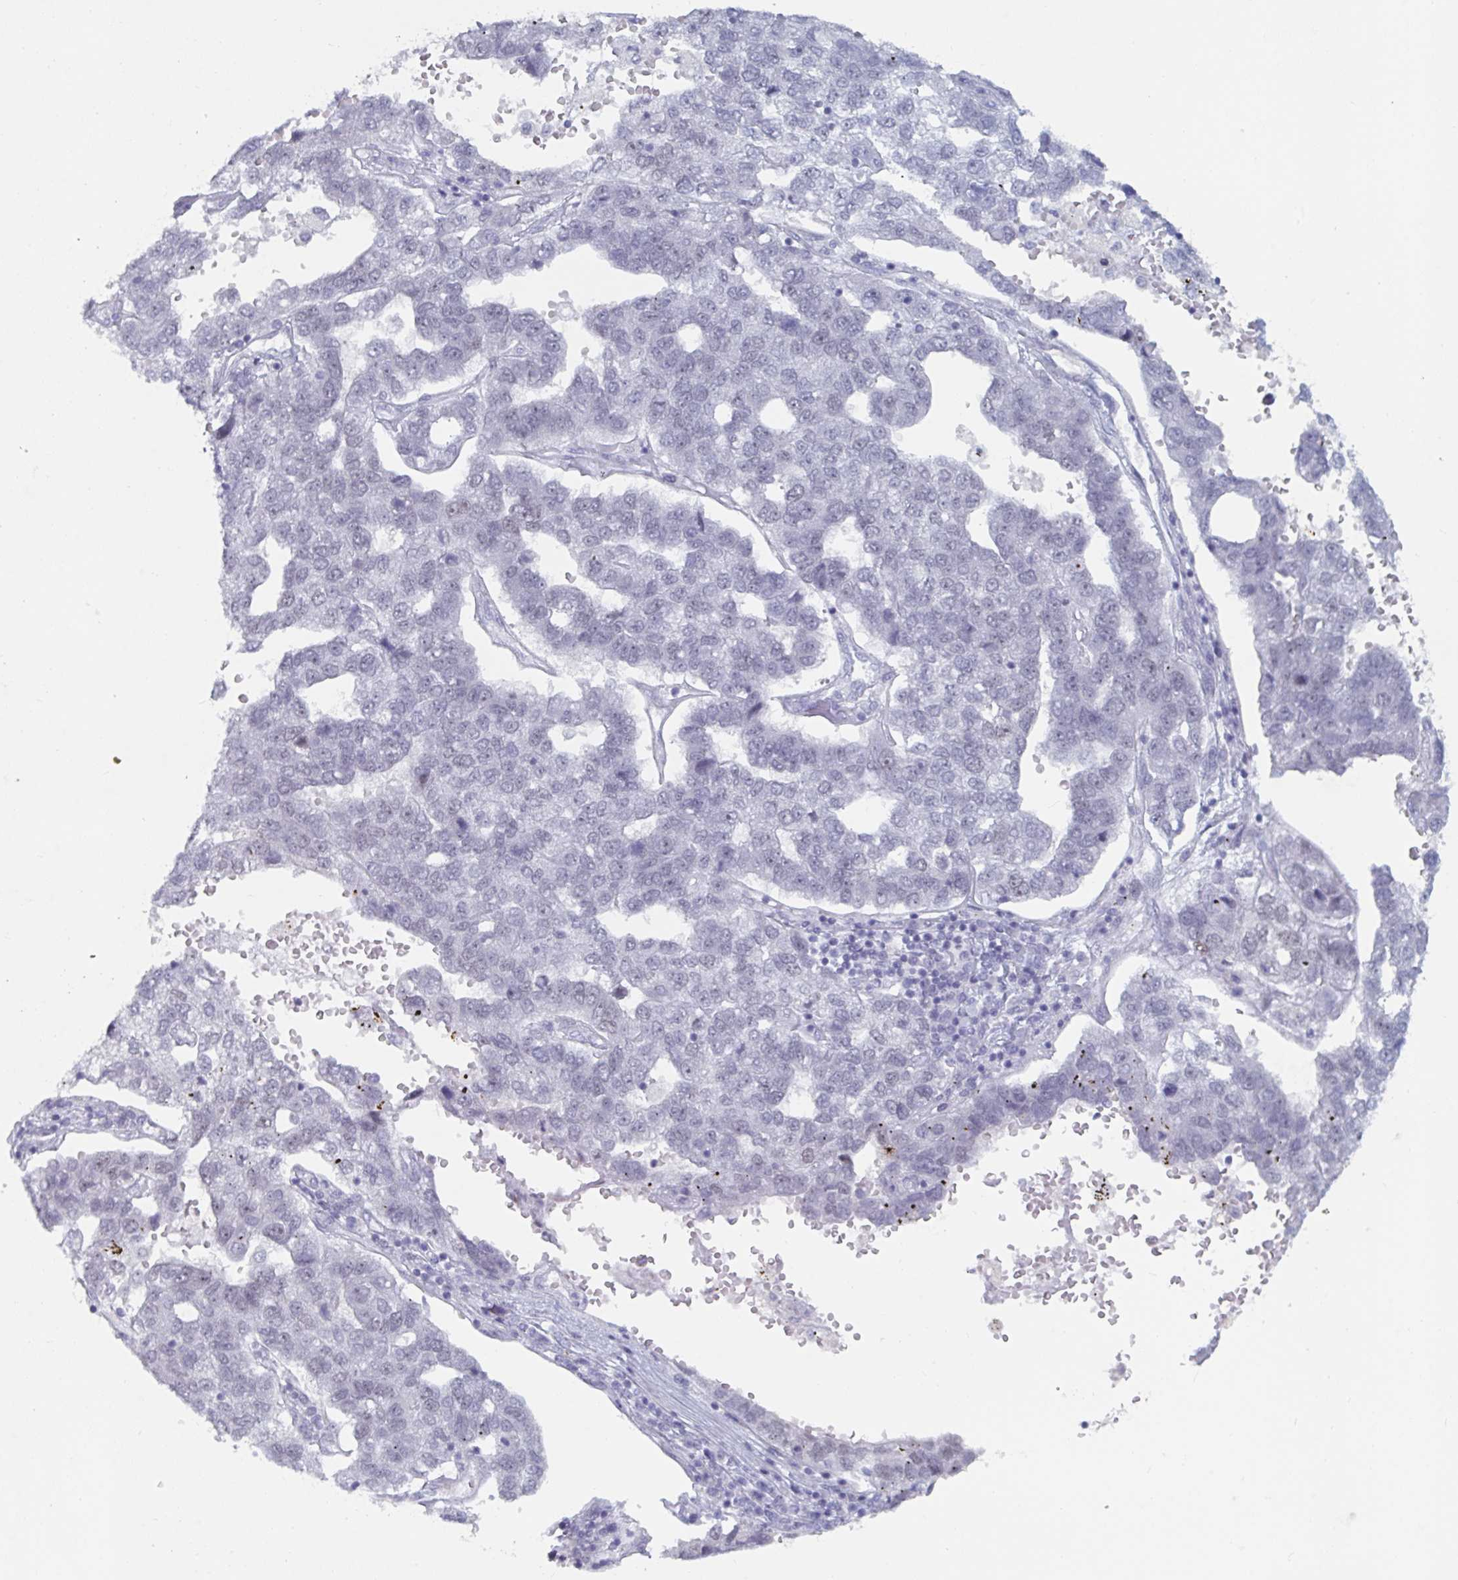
{"staining": {"intensity": "negative", "quantity": "none", "location": "none"}, "tissue": "pancreatic cancer", "cell_type": "Tumor cells", "image_type": "cancer", "snomed": [{"axis": "morphology", "description": "Adenocarcinoma, NOS"}, {"axis": "topography", "description": "Pancreas"}], "caption": "DAB immunohistochemical staining of adenocarcinoma (pancreatic) reveals no significant expression in tumor cells. Brightfield microscopy of immunohistochemistry (IHC) stained with DAB (brown) and hematoxylin (blue), captured at high magnification.", "gene": "NR1H2", "patient": {"sex": "female", "age": 61}}